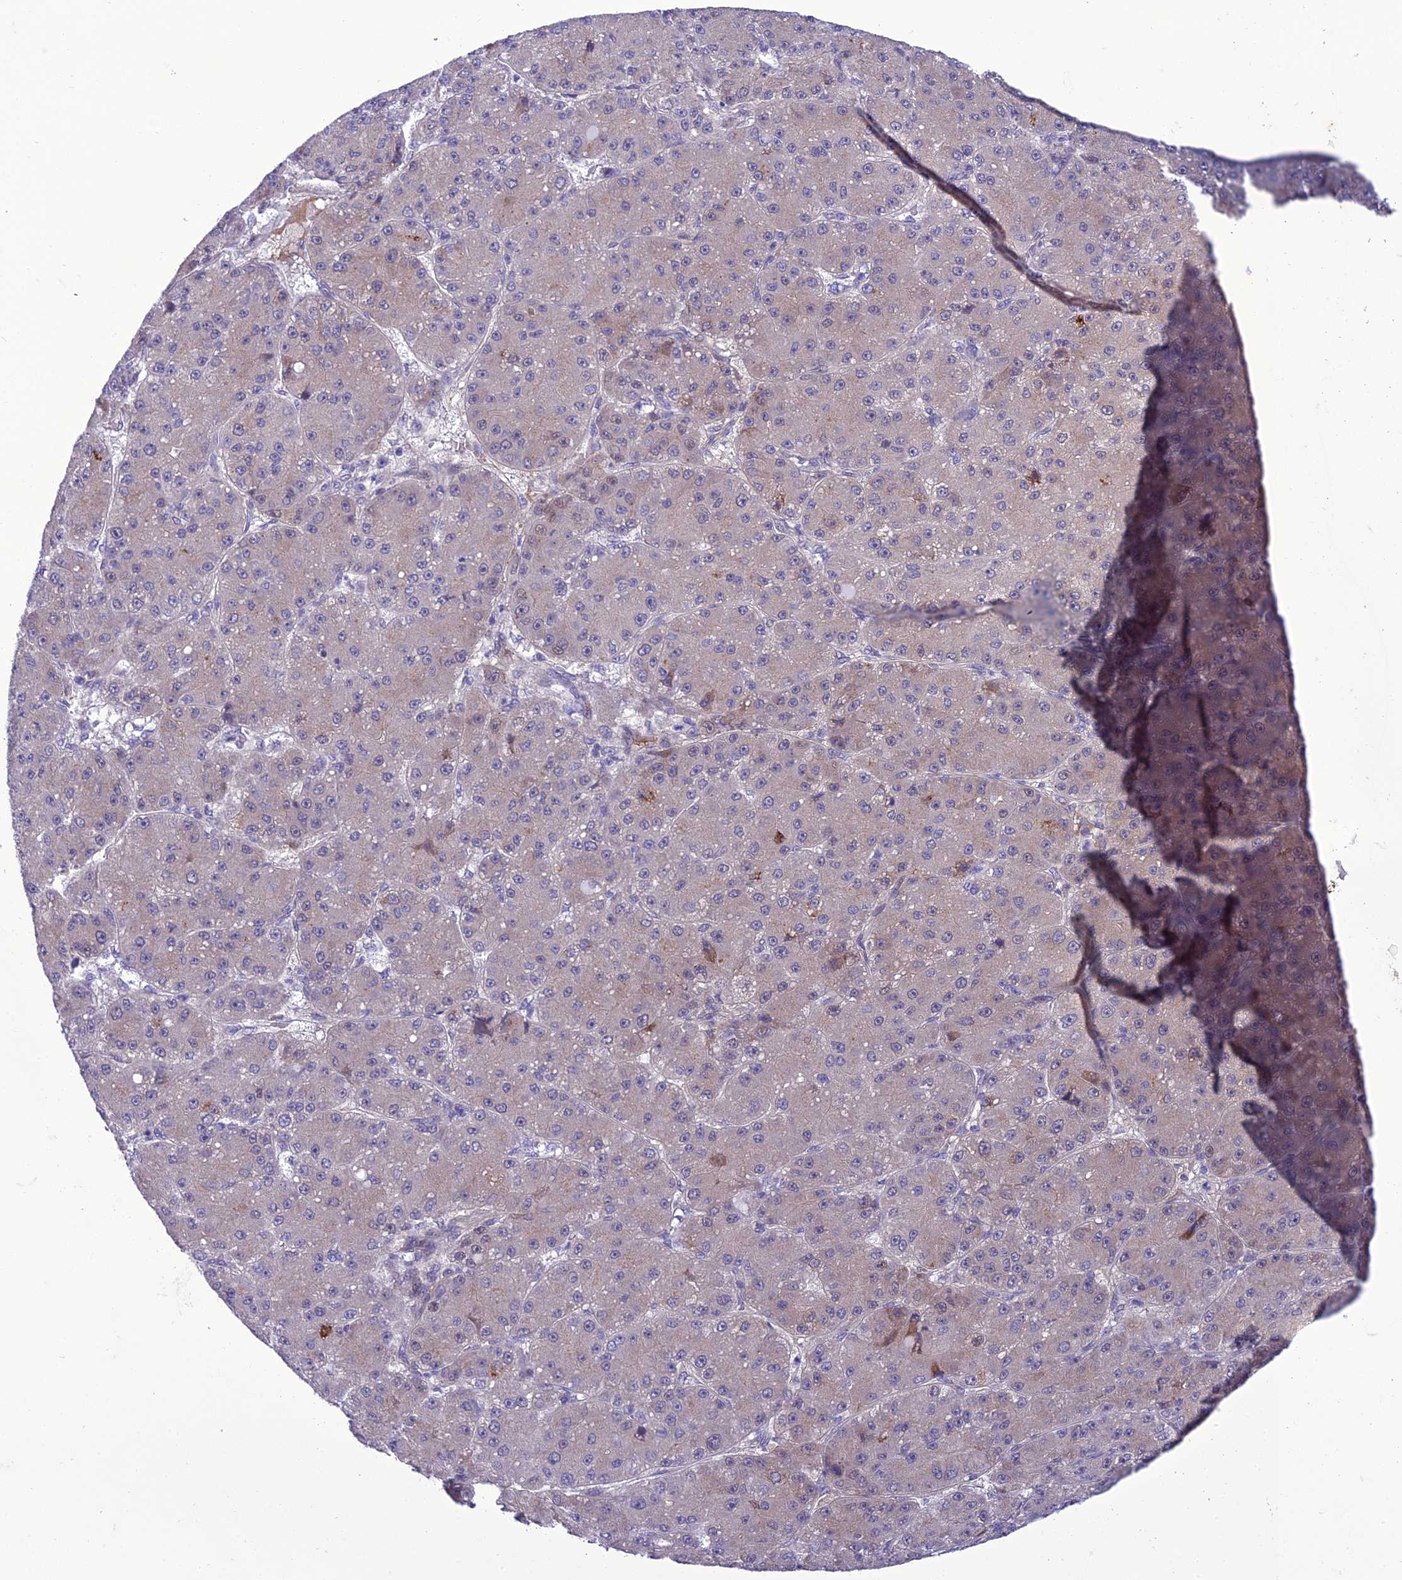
{"staining": {"intensity": "negative", "quantity": "none", "location": "none"}, "tissue": "liver cancer", "cell_type": "Tumor cells", "image_type": "cancer", "snomed": [{"axis": "morphology", "description": "Carcinoma, Hepatocellular, NOS"}, {"axis": "topography", "description": "Liver"}], "caption": "Liver cancer (hepatocellular carcinoma) stained for a protein using immunohistochemistry (IHC) demonstrates no positivity tumor cells.", "gene": "GAB4", "patient": {"sex": "male", "age": 67}}